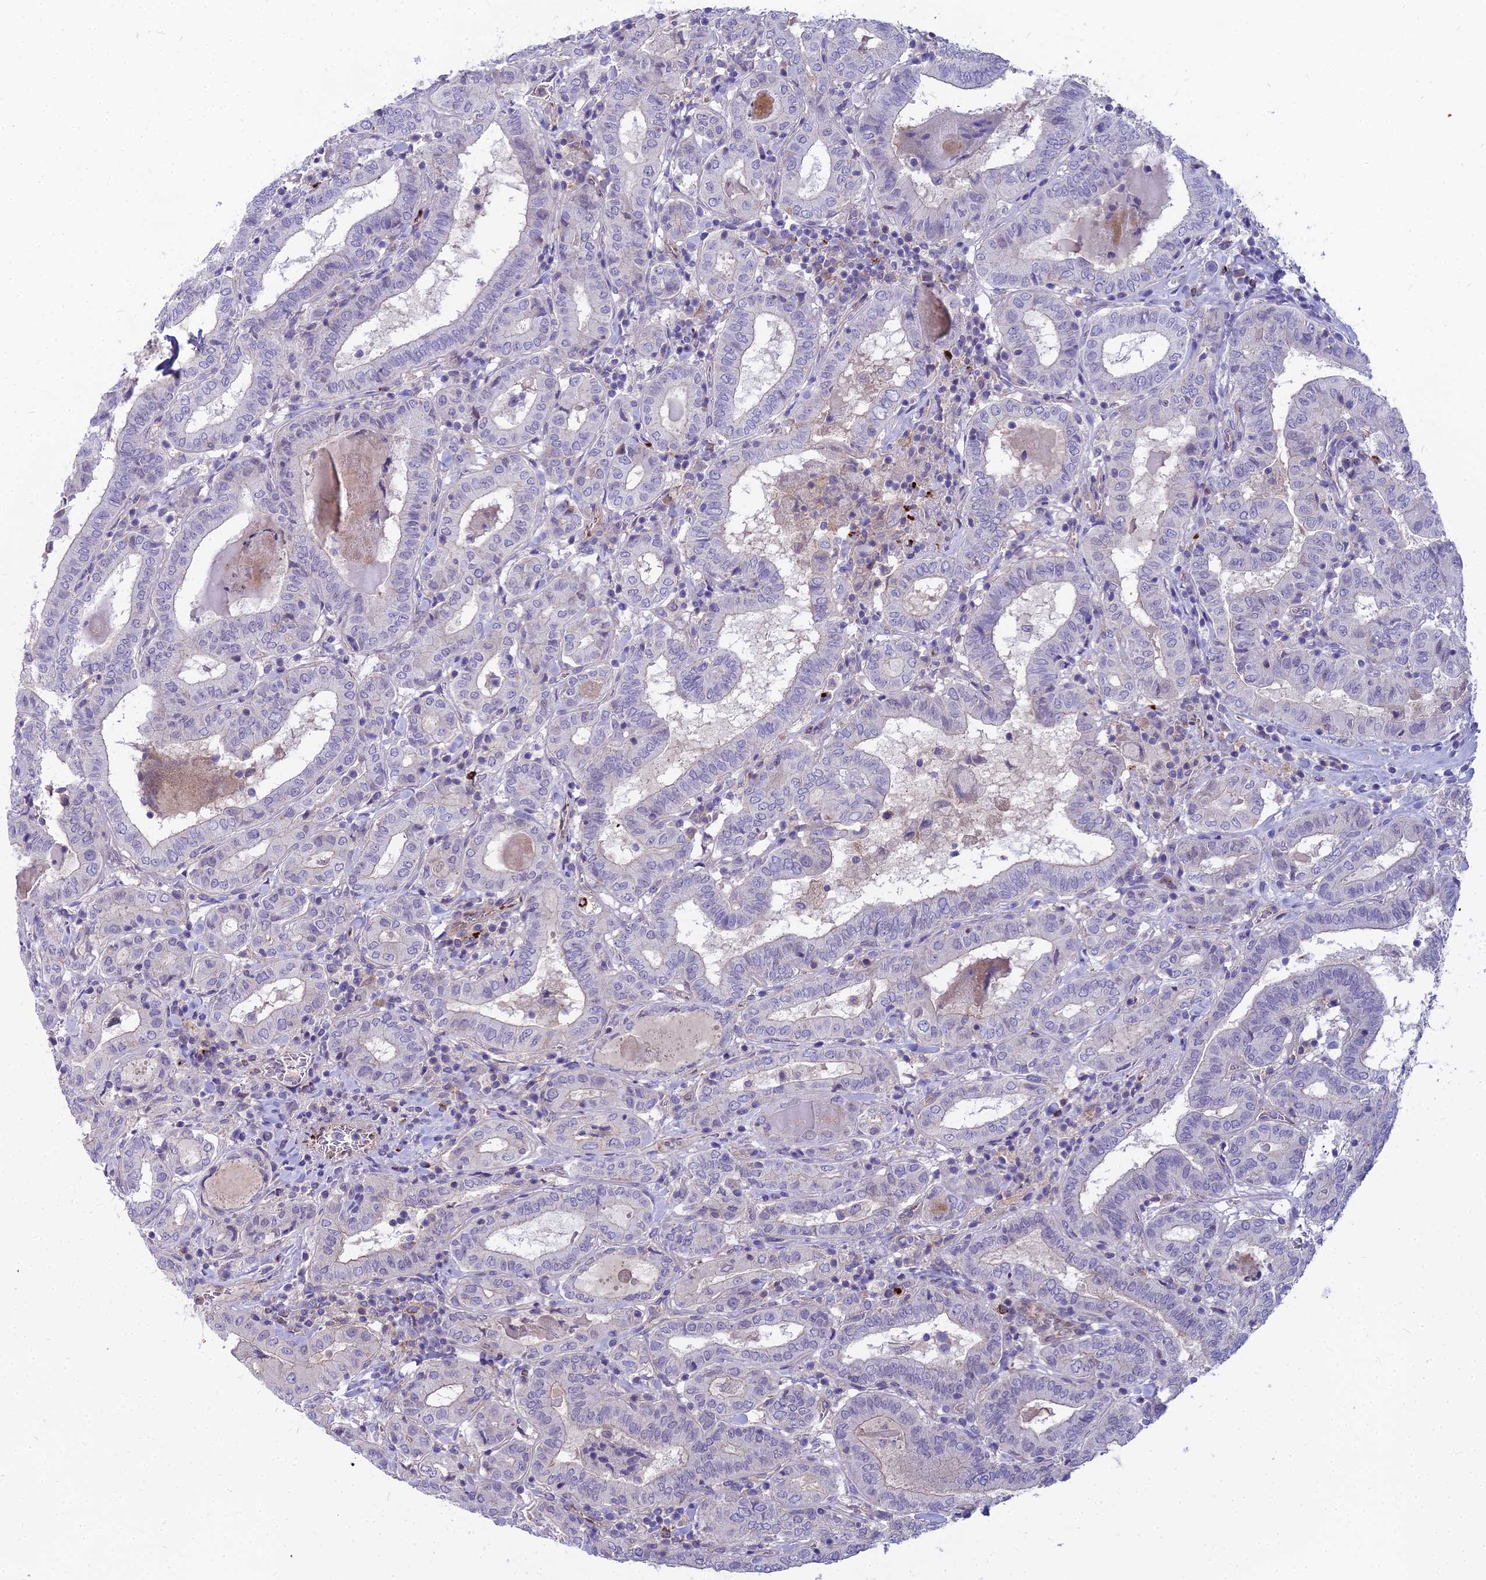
{"staining": {"intensity": "negative", "quantity": "none", "location": "none"}, "tissue": "thyroid cancer", "cell_type": "Tumor cells", "image_type": "cancer", "snomed": [{"axis": "morphology", "description": "Papillary adenocarcinoma, NOS"}, {"axis": "topography", "description": "Thyroid gland"}], "caption": "Immunohistochemical staining of human thyroid cancer (papillary adenocarcinoma) displays no significant staining in tumor cells.", "gene": "HLA-DOA", "patient": {"sex": "female", "age": 72}}